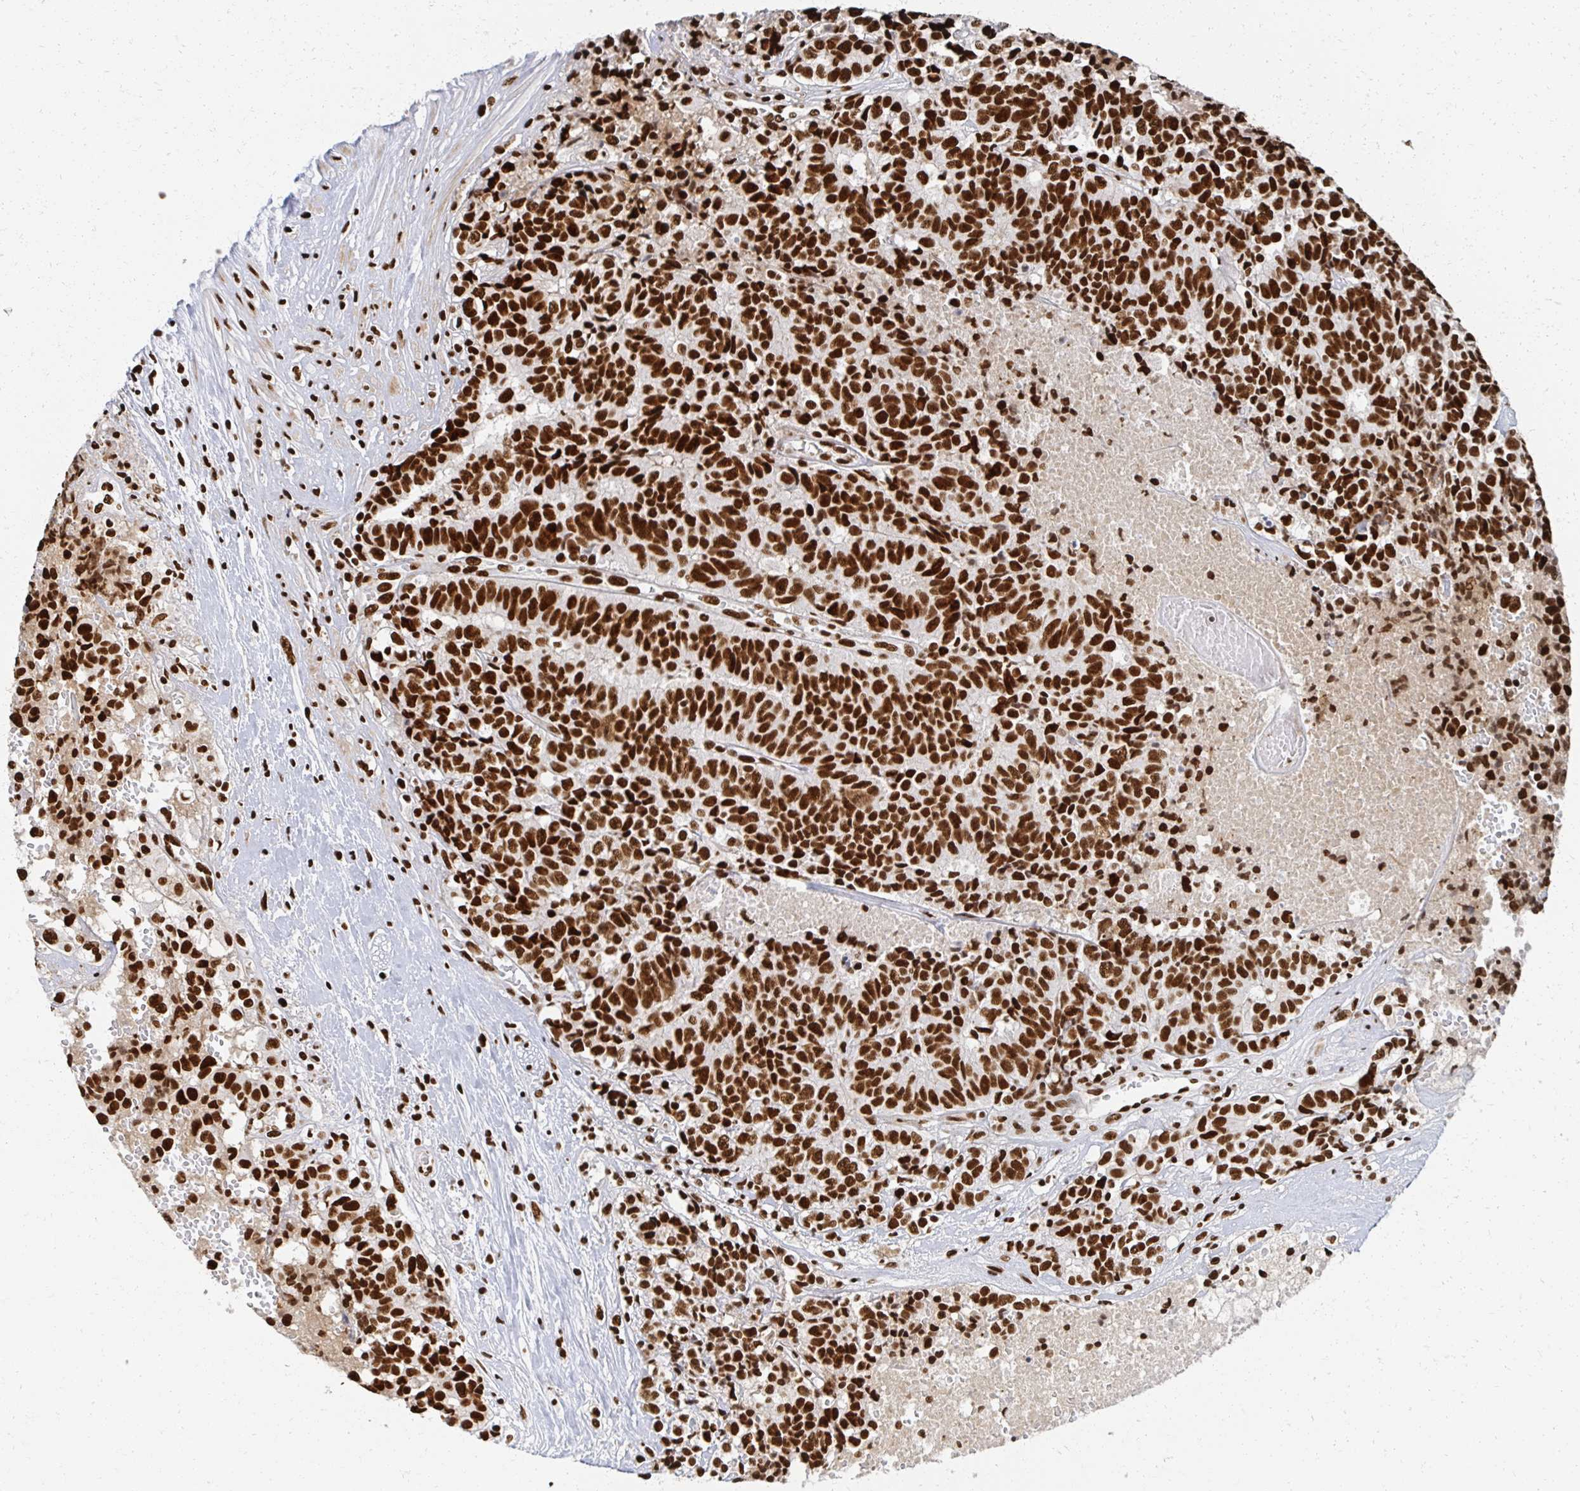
{"staining": {"intensity": "strong", "quantity": ">75%", "location": "nuclear"}, "tissue": "prostate cancer", "cell_type": "Tumor cells", "image_type": "cancer", "snomed": [{"axis": "morphology", "description": "Adenocarcinoma, High grade"}, {"axis": "topography", "description": "Prostate and seminal vesicle, NOS"}], "caption": "Immunohistochemical staining of high-grade adenocarcinoma (prostate) exhibits high levels of strong nuclear positivity in about >75% of tumor cells. (Brightfield microscopy of DAB IHC at high magnification).", "gene": "RBBP7", "patient": {"sex": "male", "age": 60}}